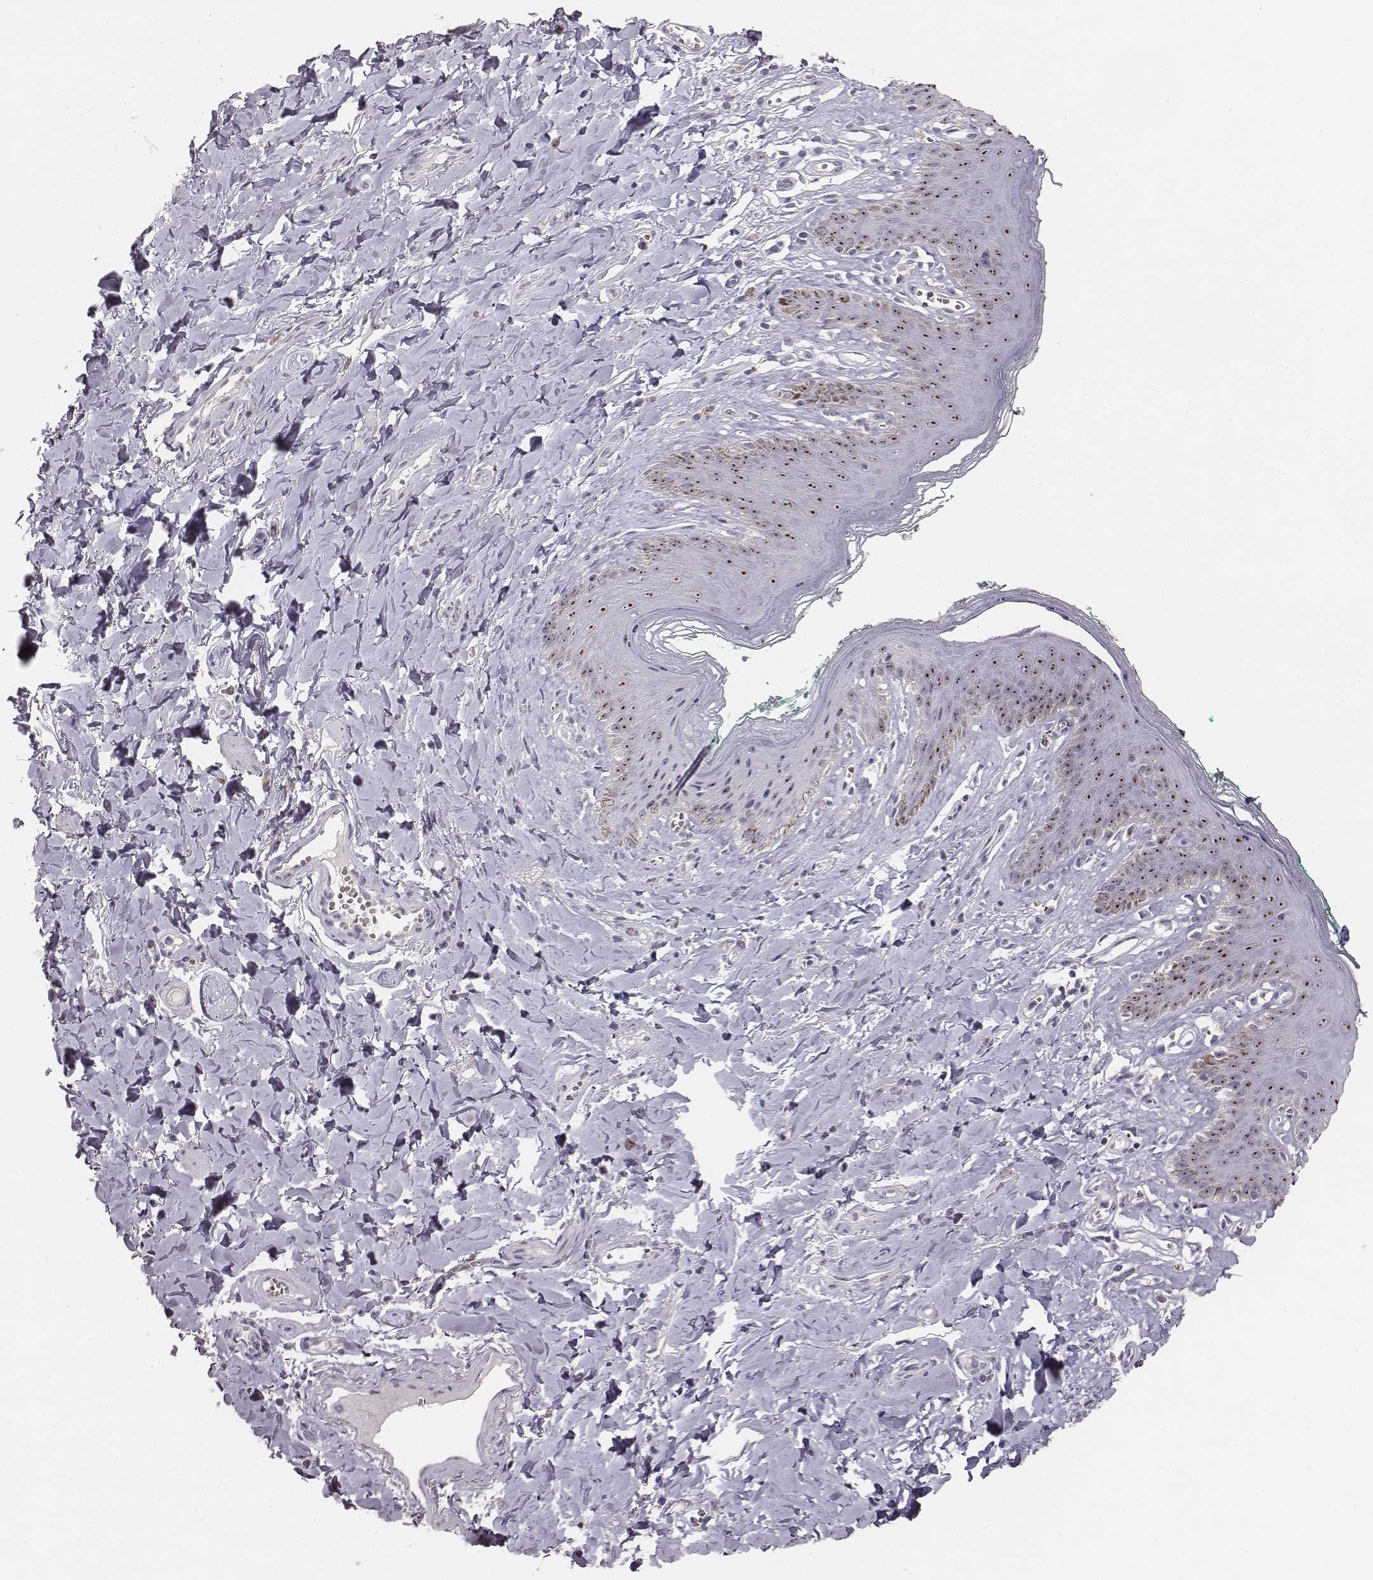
{"staining": {"intensity": "strong", "quantity": ">75%", "location": "nuclear"}, "tissue": "skin", "cell_type": "Epidermal cells", "image_type": "normal", "snomed": [{"axis": "morphology", "description": "Normal tissue, NOS"}, {"axis": "topography", "description": "Vulva"}], "caption": "Immunohistochemistry of normal human skin shows high levels of strong nuclear staining in about >75% of epidermal cells.", "gene": "NIFK", "patient": {"sex": "female", "age": 66}}